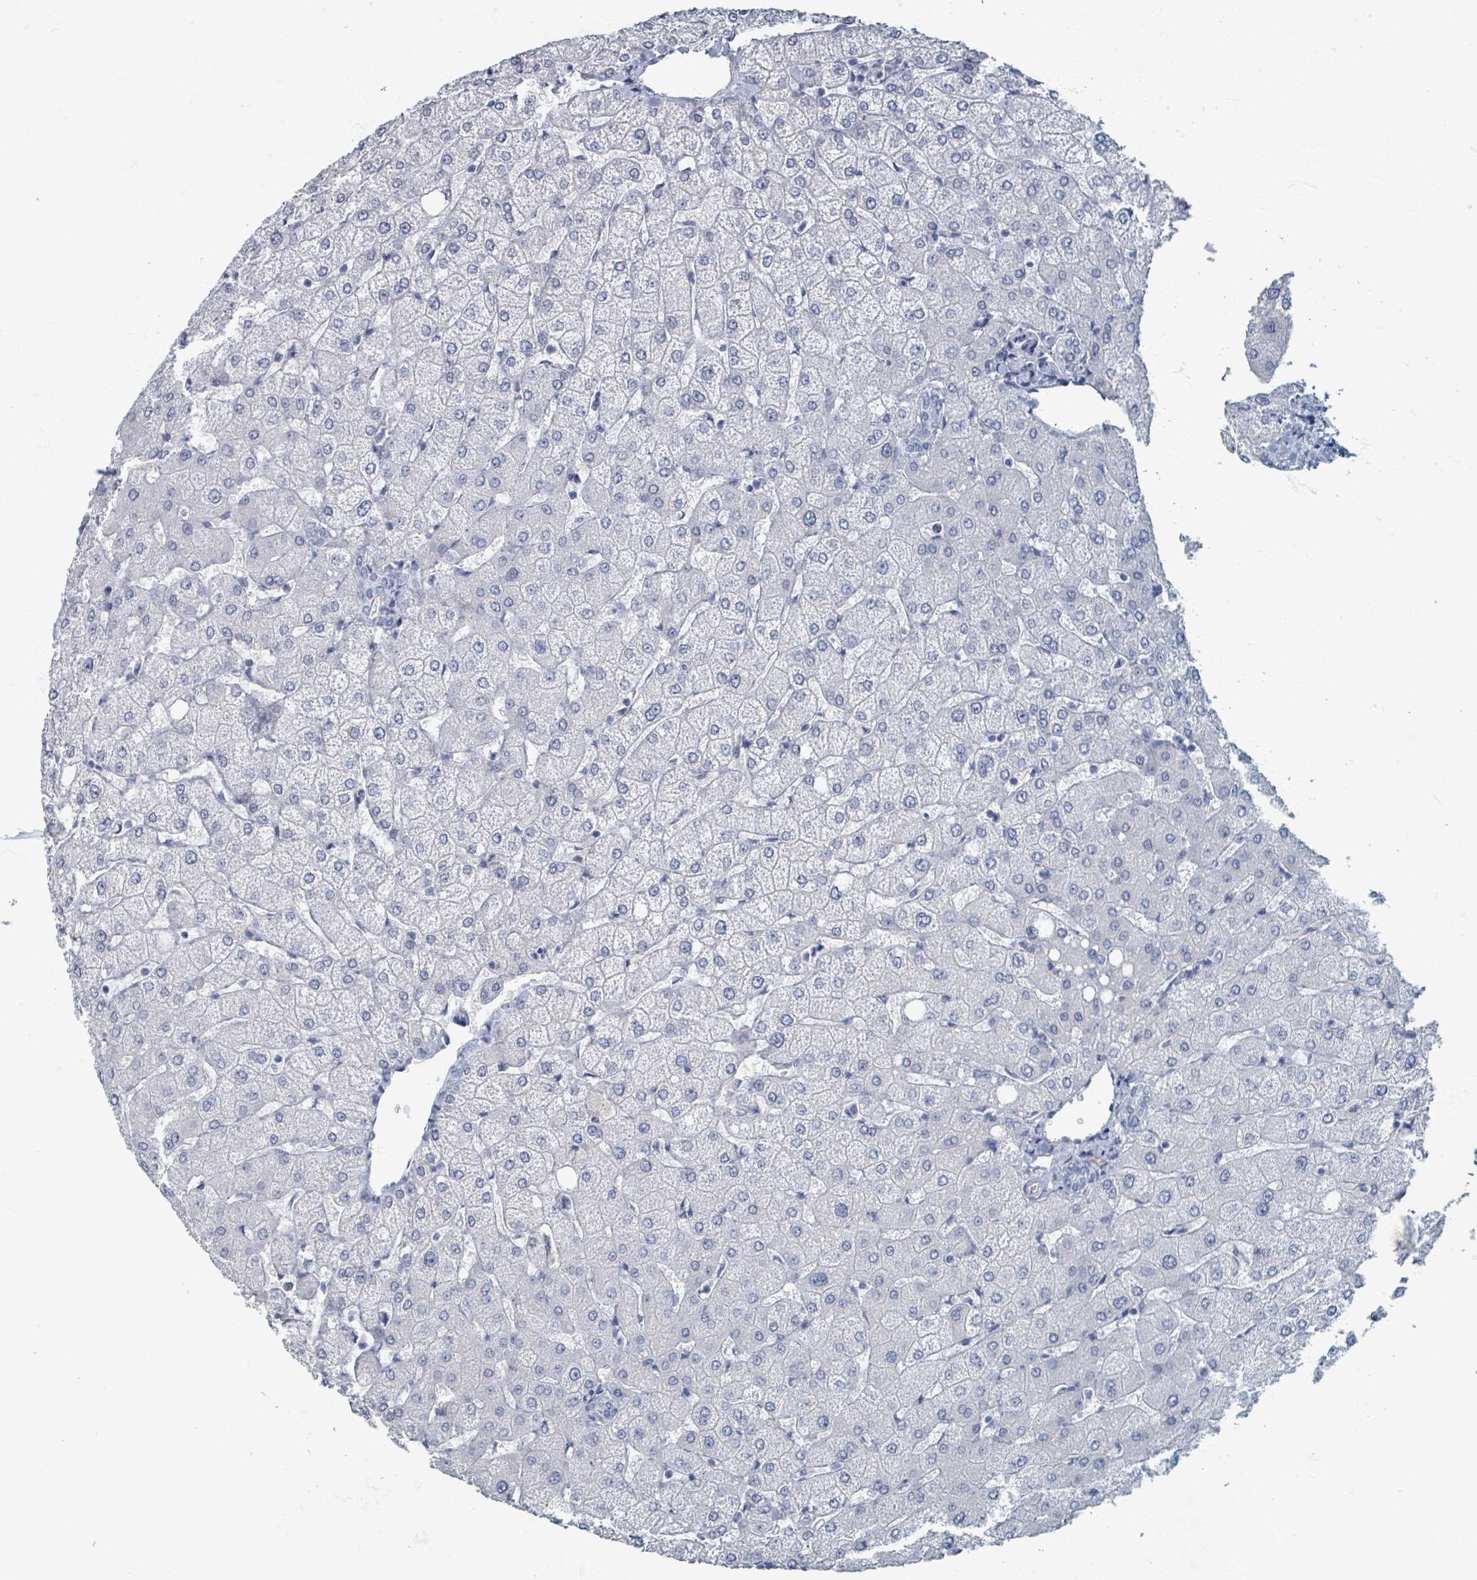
{"staining": {"intensity": "negative", "quantity": "none", "location": "none"}, "tissue": "liver", "cell_type": "Cholangiocytes", "image_type": "normal", "snomed": [{"axis": "morphology", "description": "Normal tissue, NOS"}, {"axis": "topography", "description": "Liver"}], "caption": "Cholangiocytes are negative for brown protein staining in unremarkable liver. (DAB (3,3'-diaminobenzidine) IHC visualized using brightfield microscopy, high magnification).", "gene": "TAS2R1", "patient": {"sex": "female", "age": 54}}